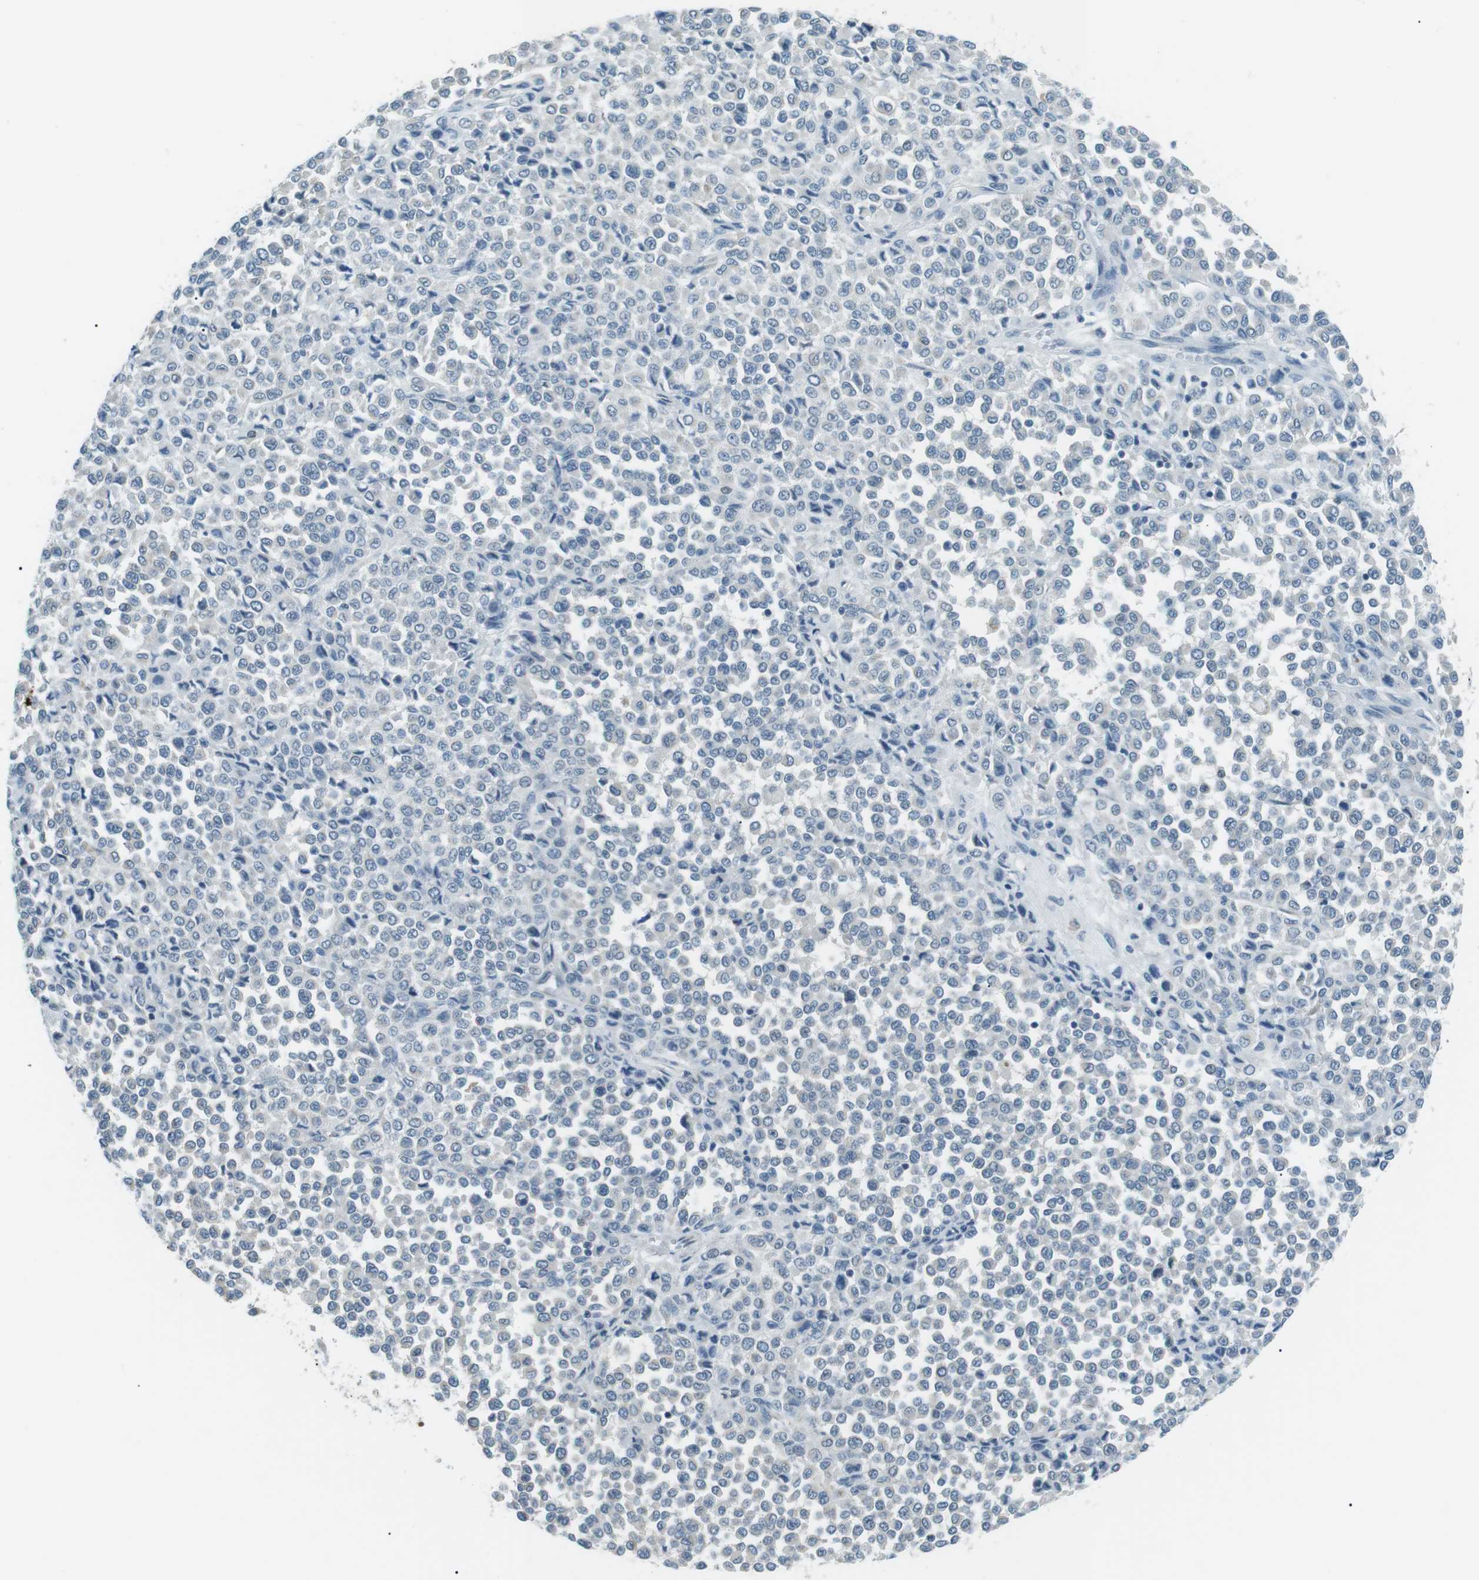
{"staining": {"intensity": "negative", "quantity": "none", "location": "none"}, "tissue": "melanoma", "cell_type": "Tumor cells", "image_type": "cancer", "snomed": [{"axis": "morphology", "description": "Malignant melanoma, Metastatic site"}, {"axis": "topography", "description": "Pancreas"}], "caption": "Tumor cells show no significant staining in malignant melanoma (metastatic site).", "gene": "SERPINB2", "patient": {"sex": "female", "age": 30}}